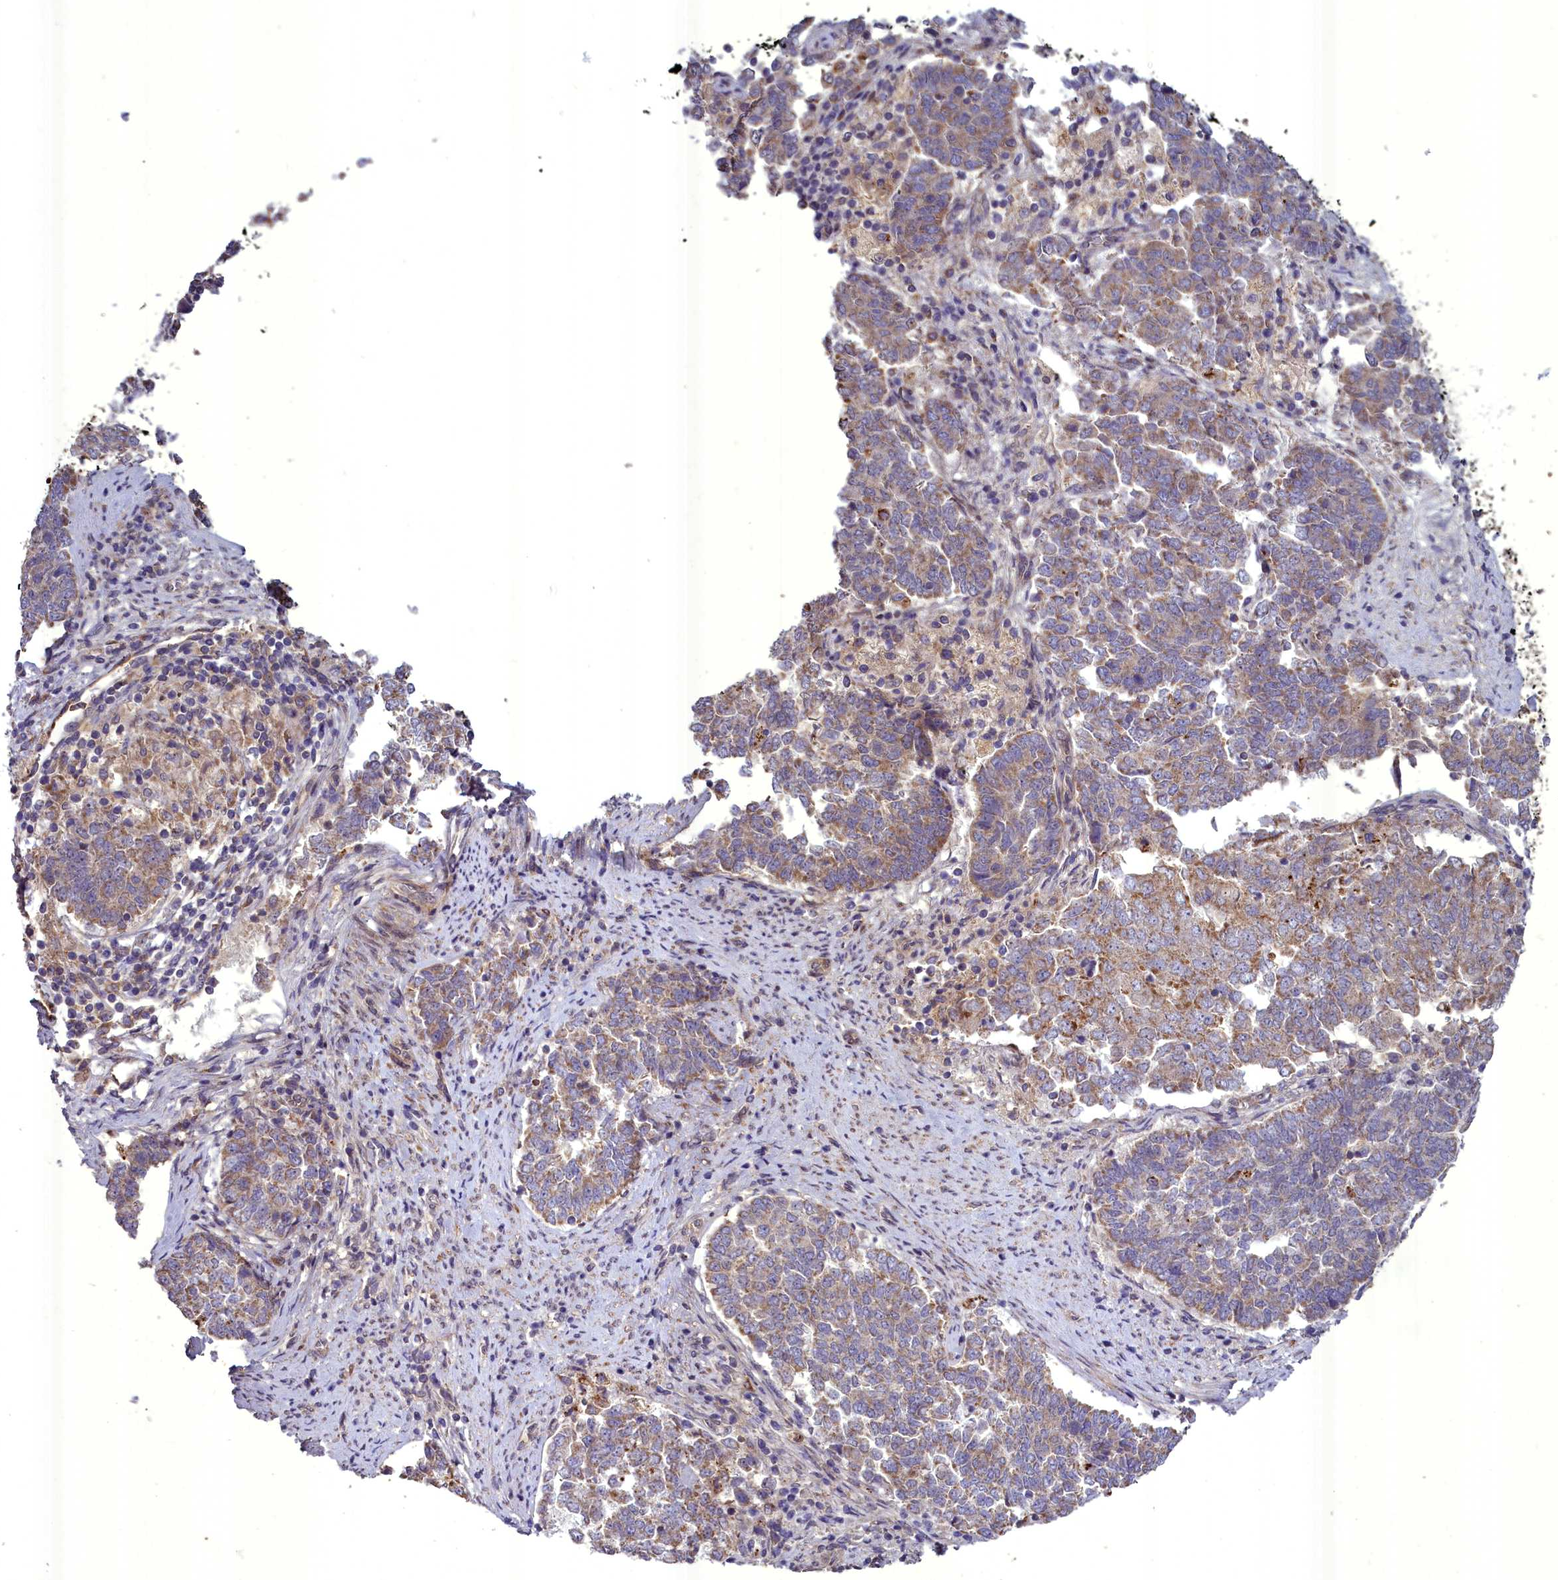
{"staining": {"intensity": "moderate", "quantity": "25%-75%", "location": "cytoplasmic/membranous"}, "tissue": "endometrial cancer", "cell_type": "Tumor cells", "image_type": "cancer", "snomed": [{"axis": "morphology", "description": "Adenocarcinoma, NOS"}, {"axis": "topography", "description": "Endometrium"}], "caption": "The image shows immunohistochemical staining of adenocarcinoma (endometrial). There is moderate cytoplasmic/membranous positivity is present in about 25%-75% of tumor cells. (DAB IHC with brightfield microscopy, high magnification).", "gene": "ACAD8", "patient": {"sex": "female", "age": 80}}